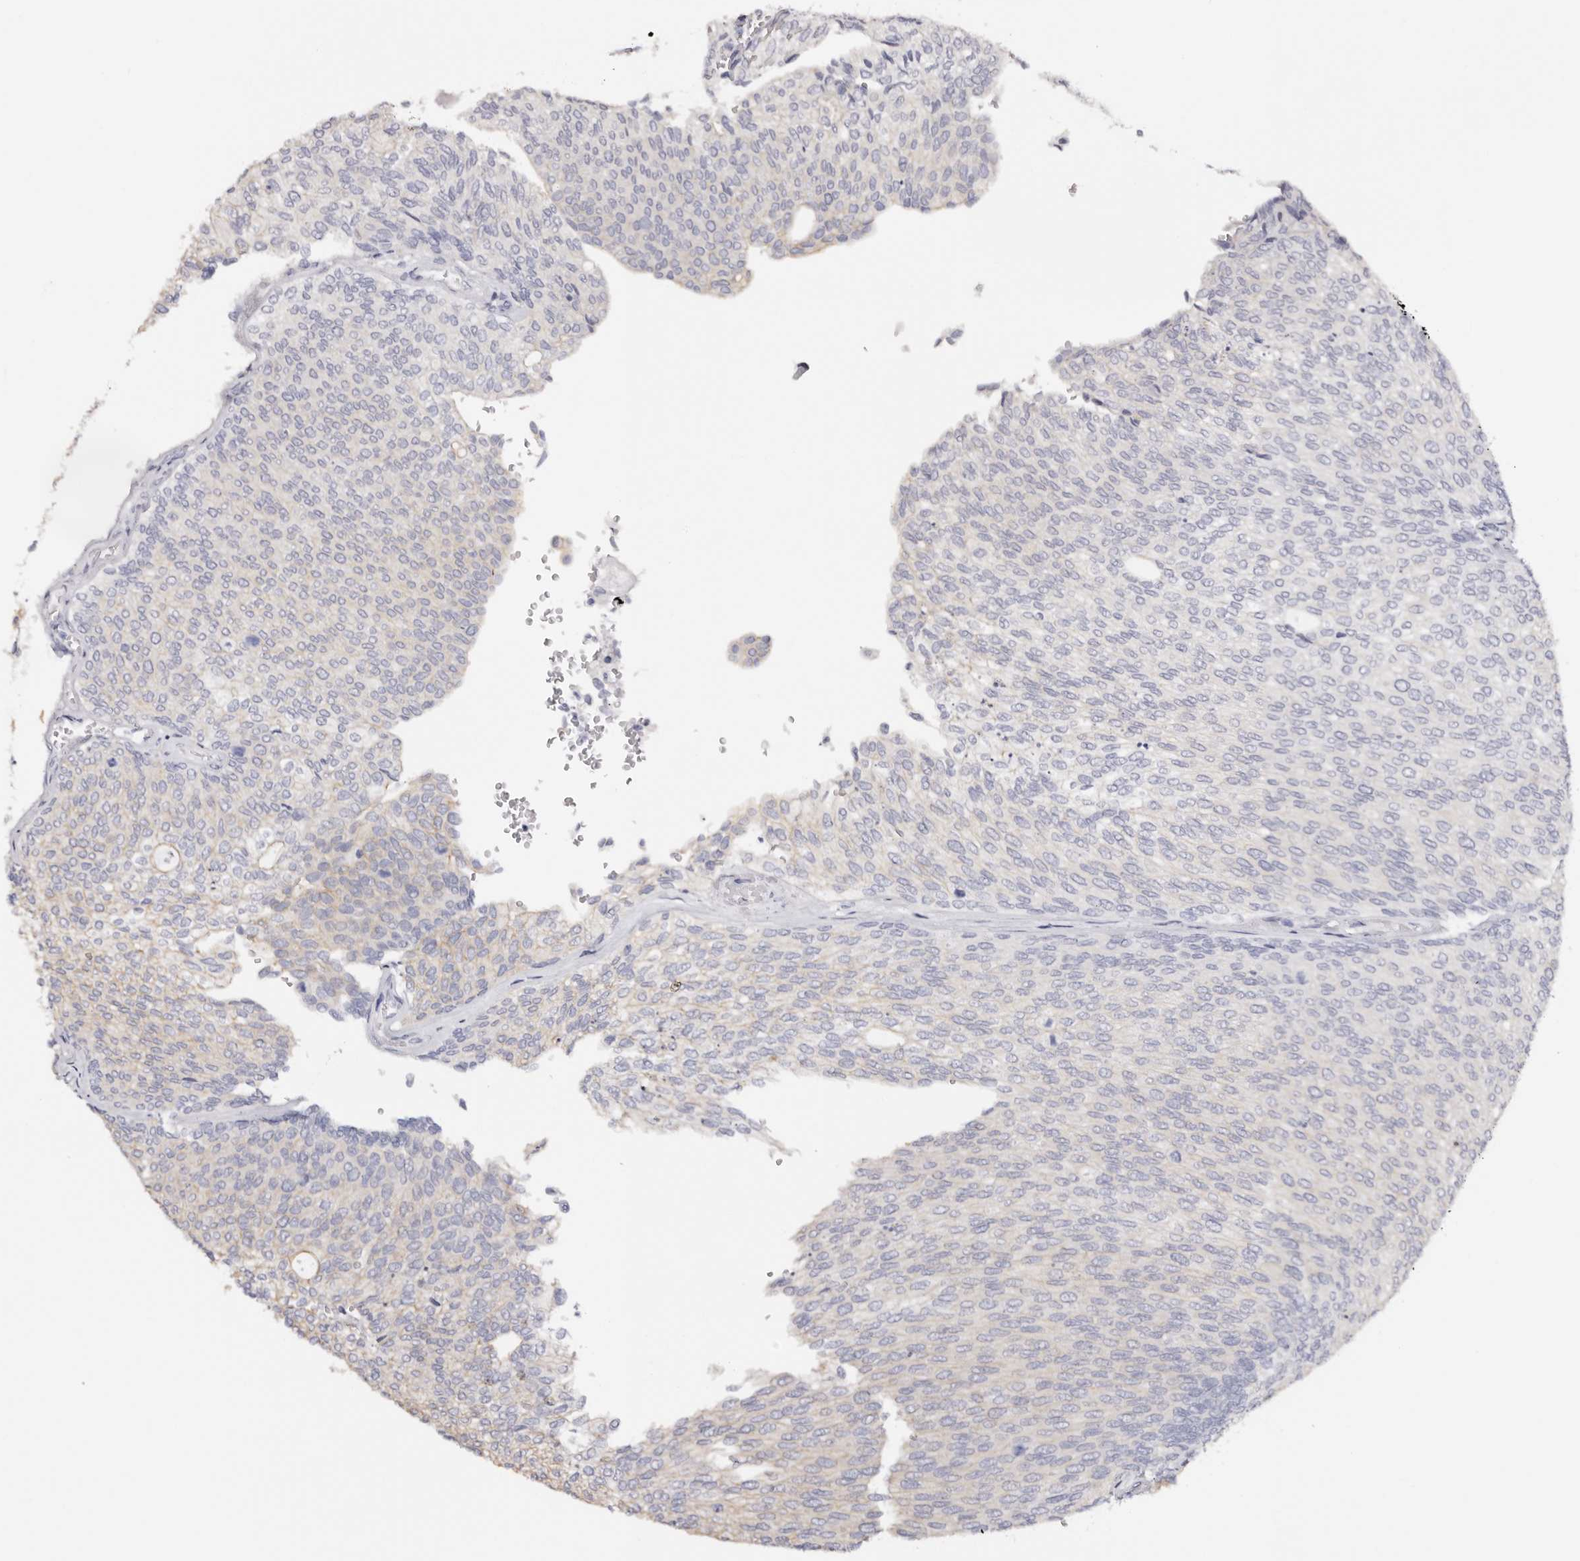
{"staining": {"intensity": "negative", "quantity": "none", "location": "none"}, "tissue": "urothelial cancer", "cell_type": "Tumor cells", "image_type": "cancer", "snomed": [{"axis": "morphology", "description": "Urothelial carcinoma, Low grade"}, {"axis": "topography", "description": "Urinary bladder"}], "caption": "Immunohistochemistry image of neoplastic tissue: urothelial cancer stained with DAB reveals no significant protein expression in tumor cells.", "gene": "ROM1", "patient": {"sex": "female", "age": 79}}